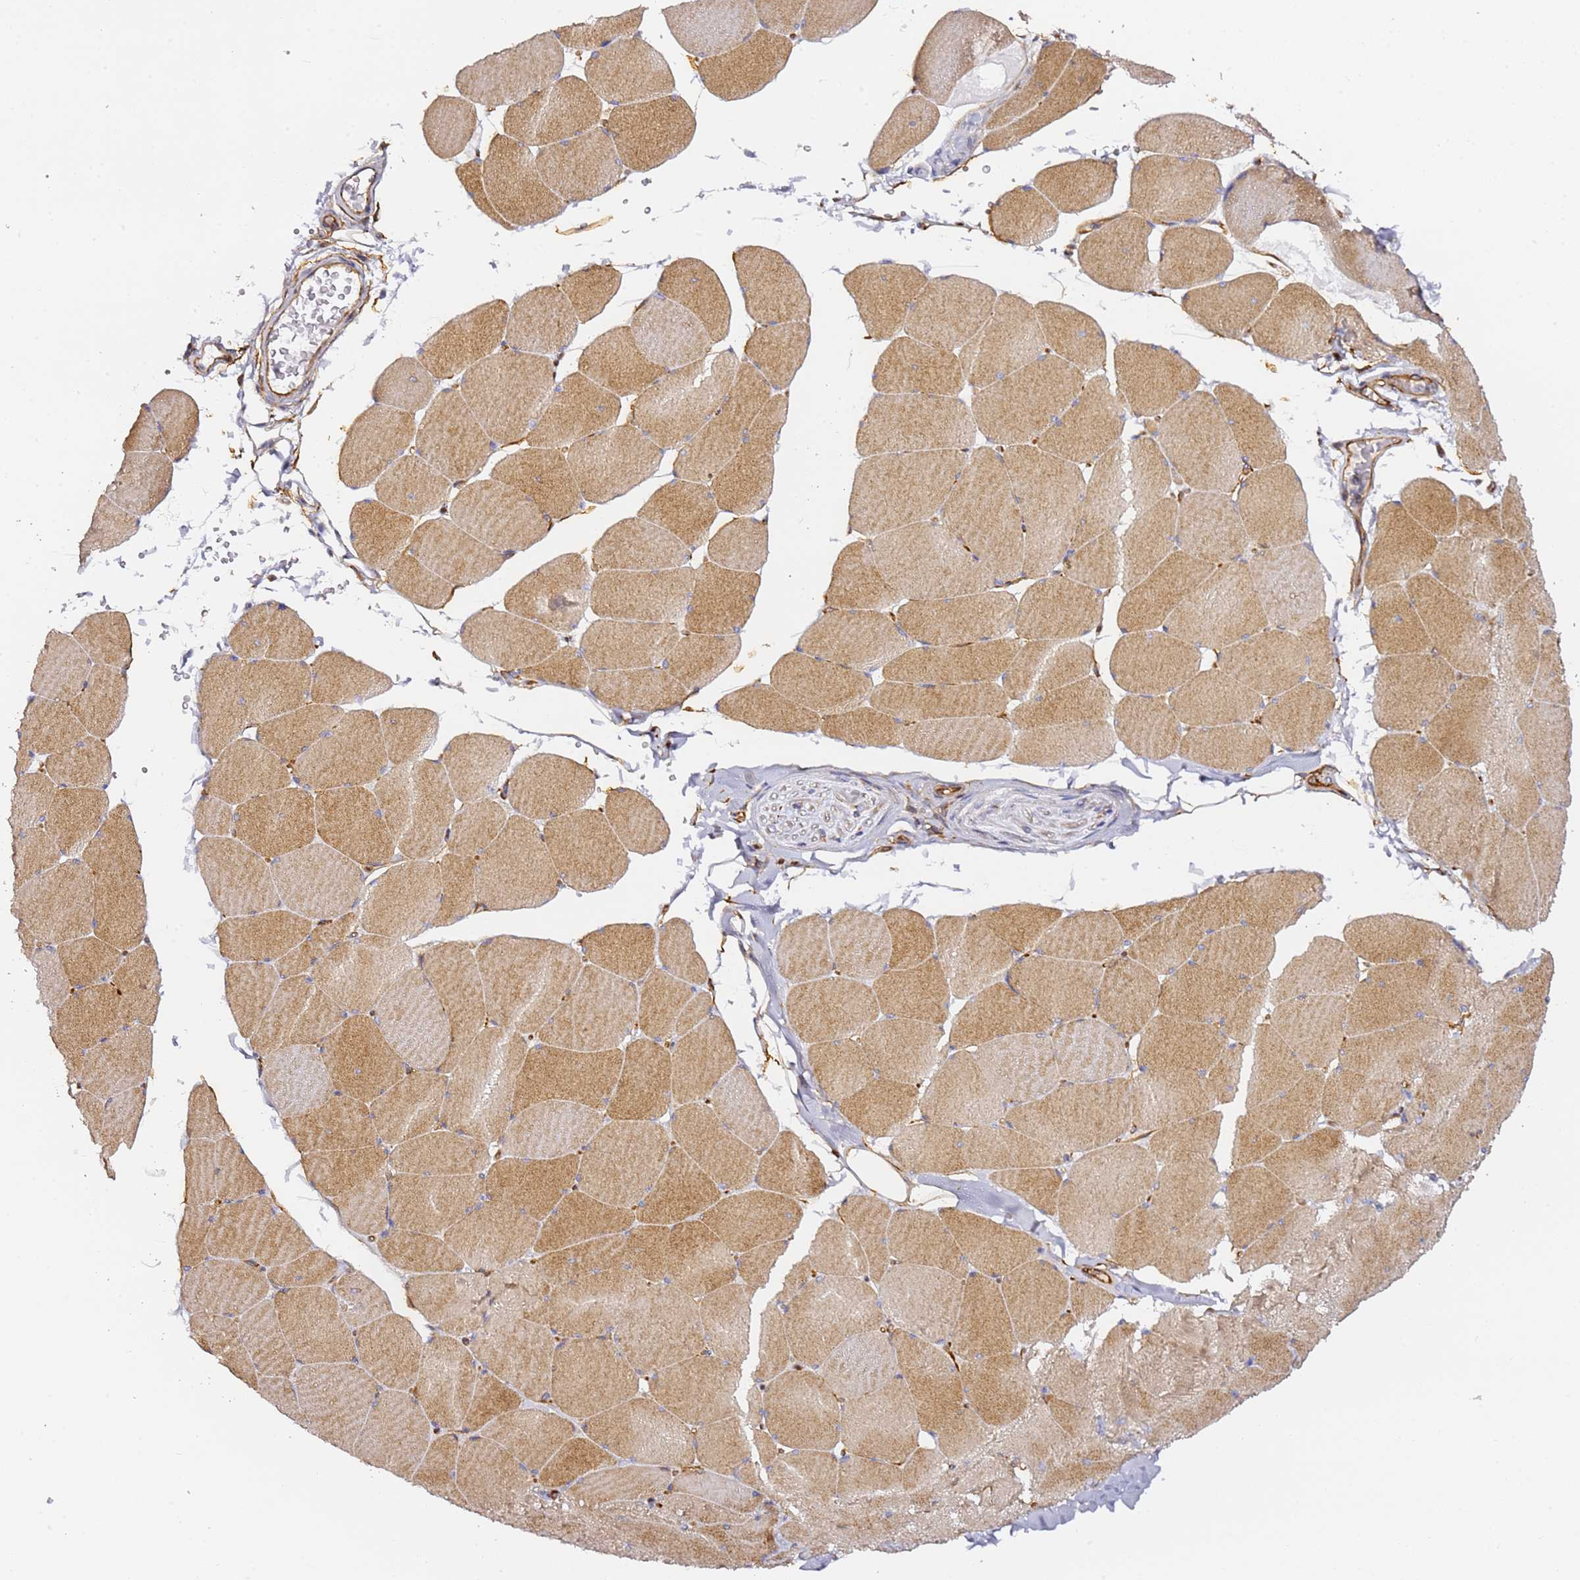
{"staining": {"intensity": "strong", "quantity": "25%-75%", "location": "cytoplasmic/membranous"}, "tissue": "skeletal muscle", "cell_type": "Myocytes", "image_type": "normal", "snomed": [{"axis": "morphology", "description": "Normal tissue, NOS"}, {"axis": "topography", "description": "Skeletal muscle"}, {"axis": "topography", "description": "Head-Neck"}], "caption": "The histopathology image reveals staining of benign skeletal muscle, revealing strong cytoplasmic/membranous protein staining (brown color) within myocytes.", "gene": "KIF7", "patient": {"sex": "male", "age": 66}}